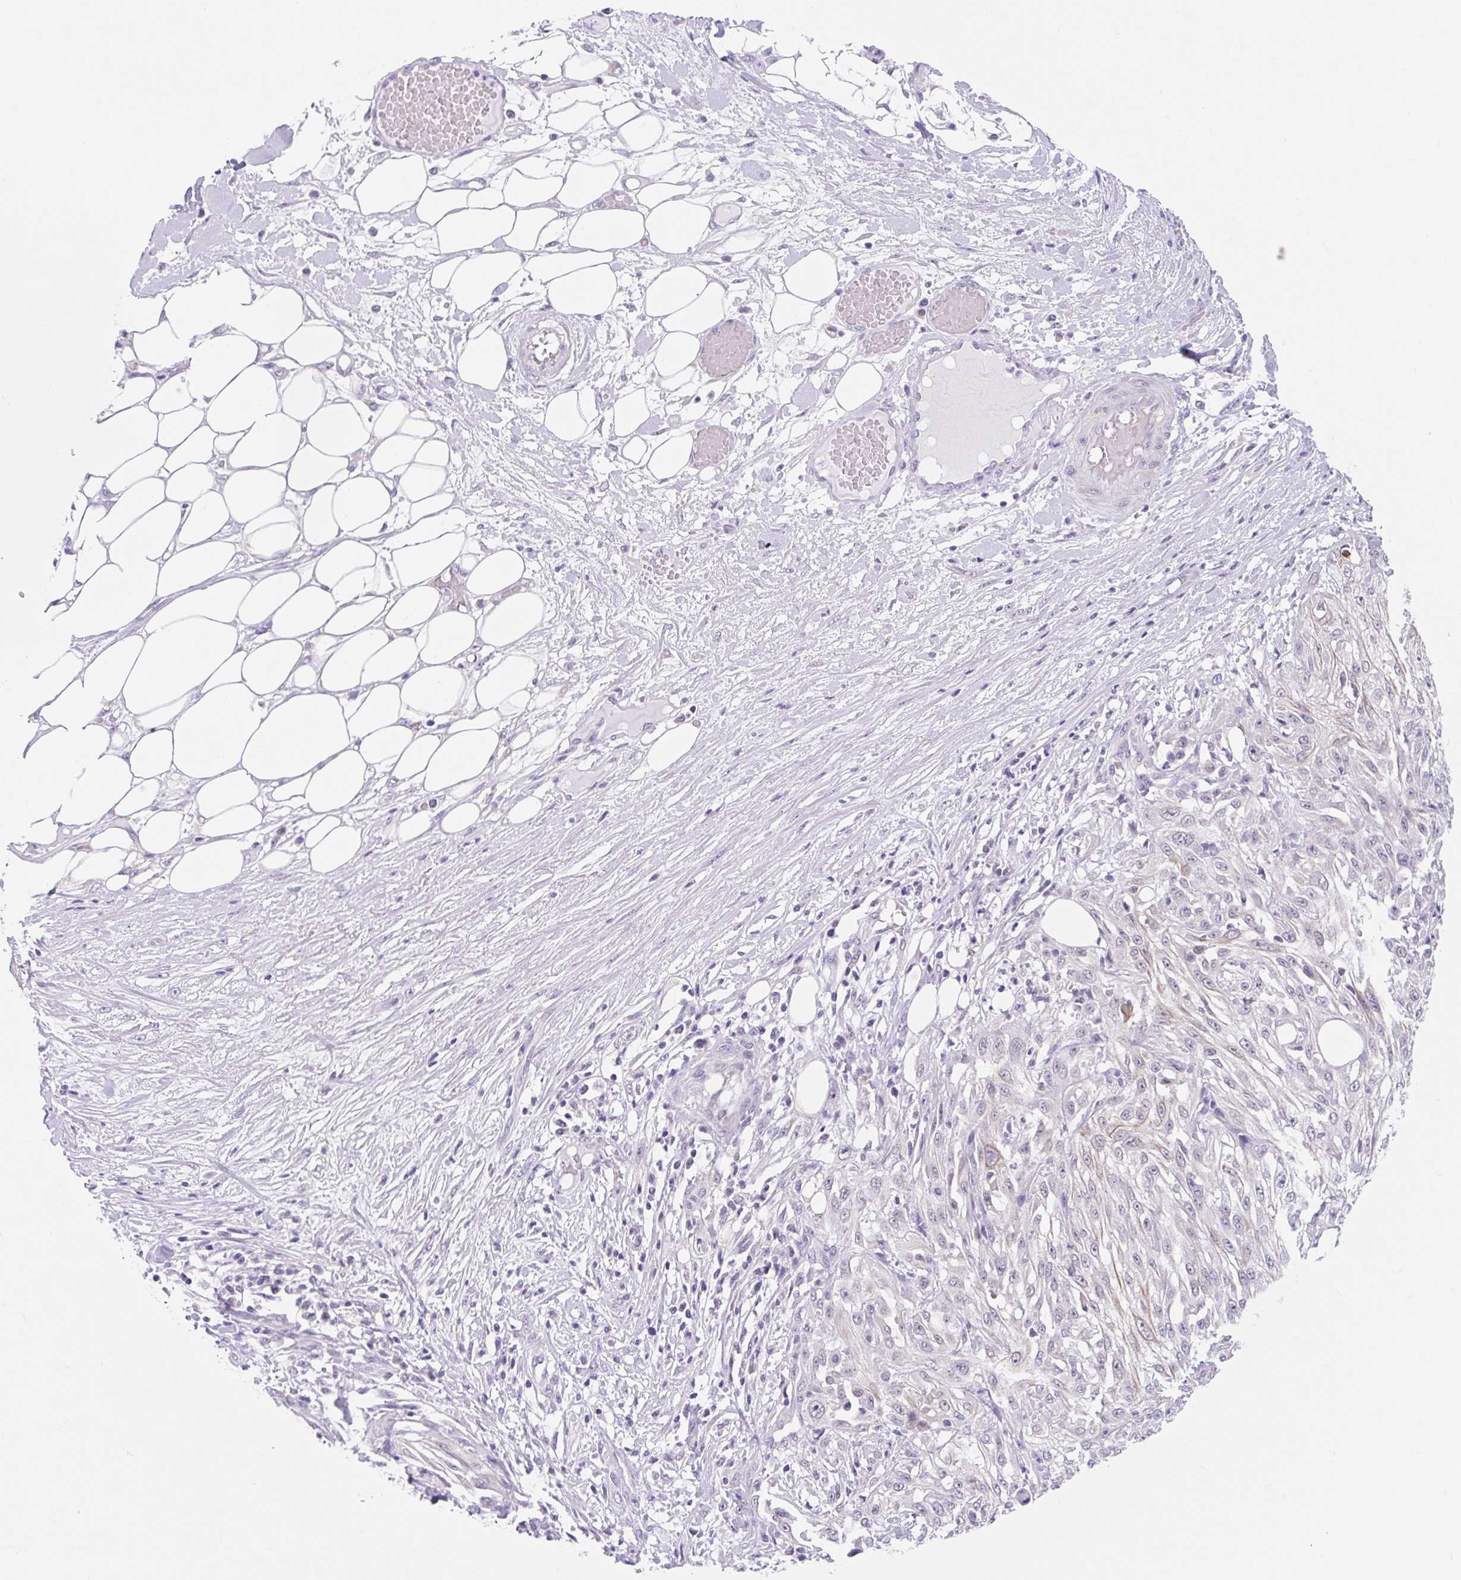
{"staining": {"intensity": "weak", "quantity": "<25%", "location": "cytoplasmic/membranous"}, "tissue": "skin cancer", "cell_type": "Tumor cells", "image_type": "cancer", "snomed": [{"axis": "morphology", "description": "Squamous cell carcinoma, NOS"}, {"axis": "morphology", "description": "Squamous cell carcinoma, metastatic, NOS"}, {"axis": "topography", "description": "Skin"}, {"axis": "topography", "description": "Lymph node"}], "caption": "This is a histopathology image of immunohistochemistry (IHC) staining of skin squamous cell carcinoma, which shows no staining in tumor cells.", "gene": "ITPK1", "patient": {"sex": "male", "age": 75}}